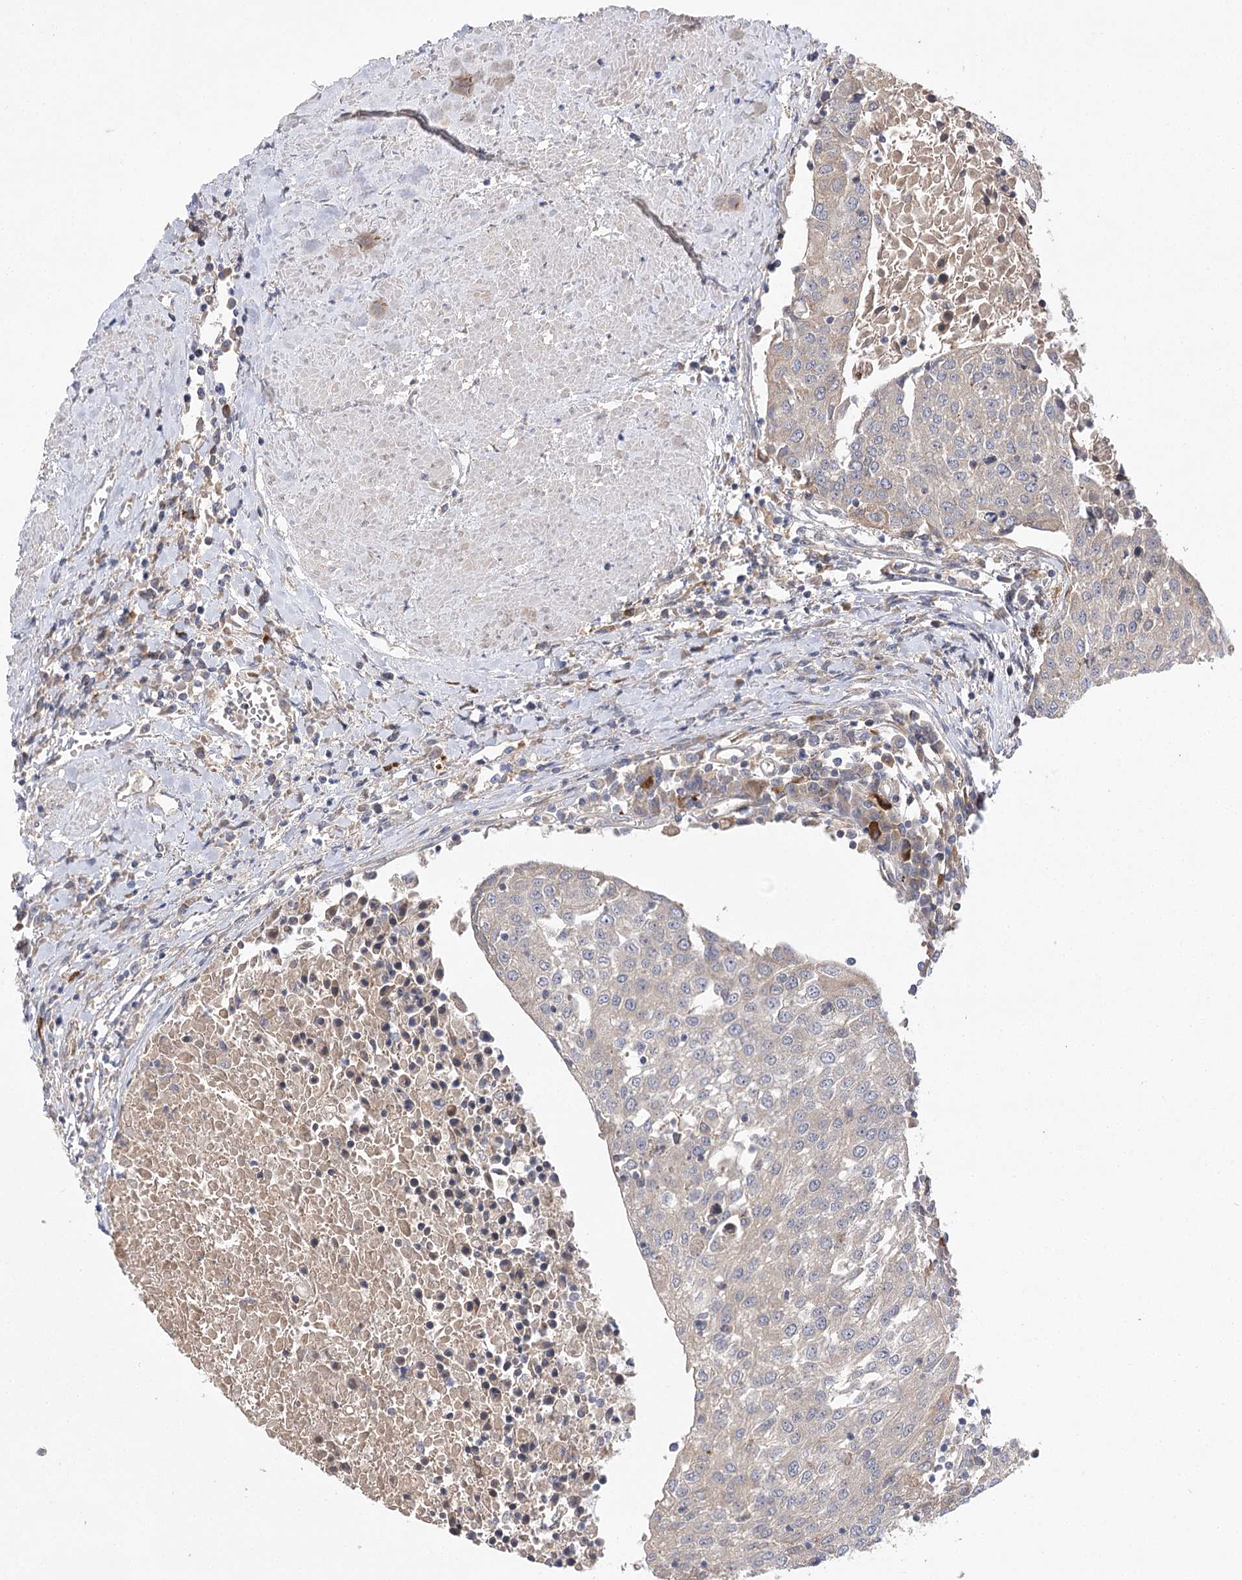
{"staining": {"intensity": "weak", "quantity": "<25%", "location": "cytoplasmic/membranous"}, "tissue": "urothelial cancer", "cell_type": "Tumor cells", "image_type": "cancer", "snomed": [{"axis": "morphology", "description": "Urothelial carcinoma, High grade"}, {"axis": "topography", "description": "Urinary bladder"}], "caption": "High magnification brightfield microscopy of urothelial carcinoma (high-grade) stained with DAB (brown) and counterstained with hematoxylin (blue): tumor cells show no significant expression.", "gene": "BCR", "patient": {"sex": "female", "age": 85}}